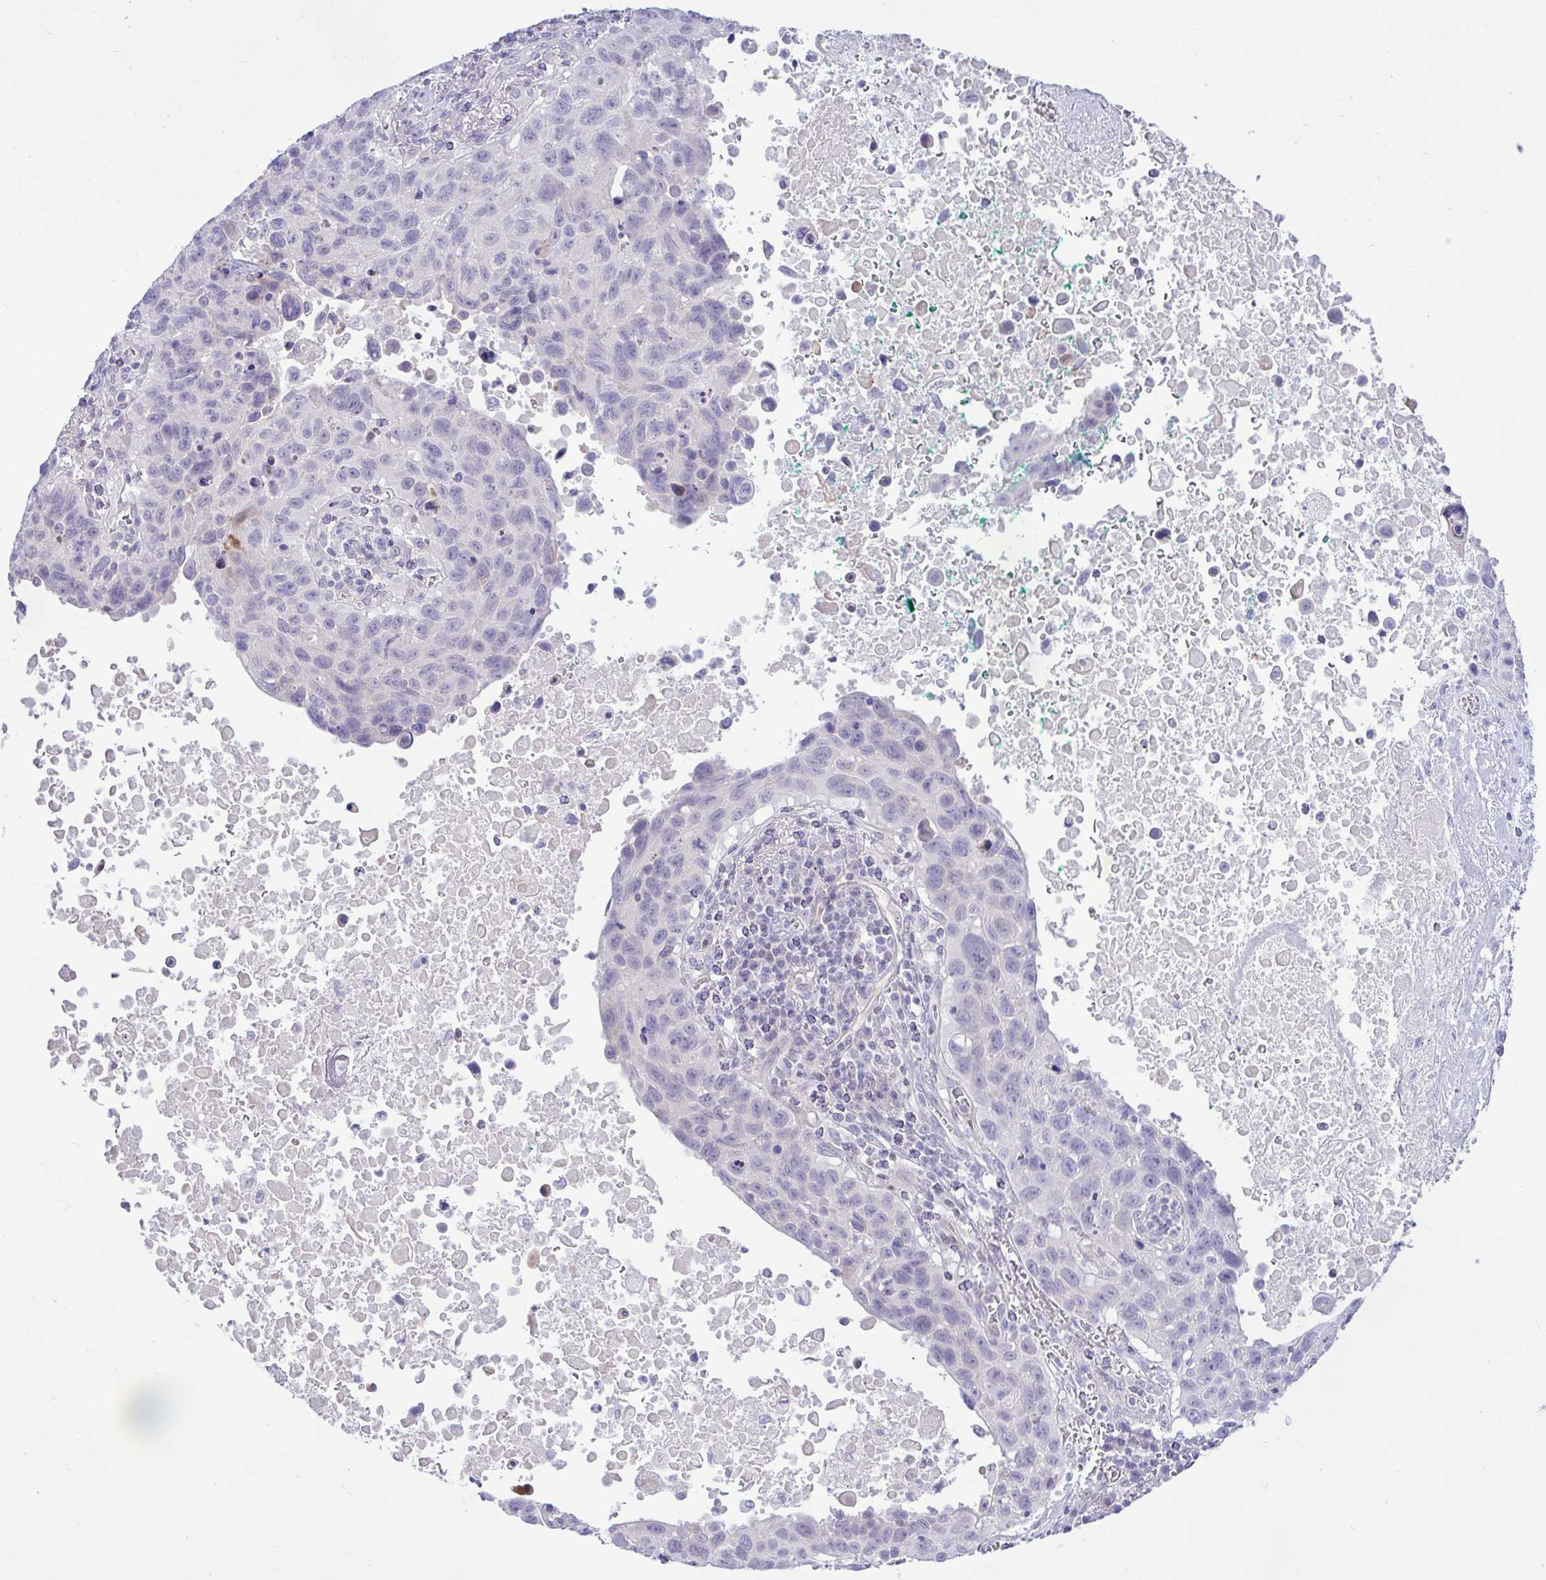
{"staining": {"intensity": "negative", "quantity": "none", "location": "none"}, "tissue": "lung cancer", "cell_type": "Tumor cells", "image_type": "cancer", "snomed": [{"axis": "morphology", "description": "Squamous cell carcinoma, NOS"}, {"axis": "topography", "description": "Lung"}], "caption": "This image is of lung cancer (squamous cell carcinoma) stained with immunohistochemistry (IHC) to label a protein in brown with the nuclei are counter-stained blue. There is no expression in tumor cells.", "gene": "ZNF101", "patient": {"sex": "male", "age": 66}}